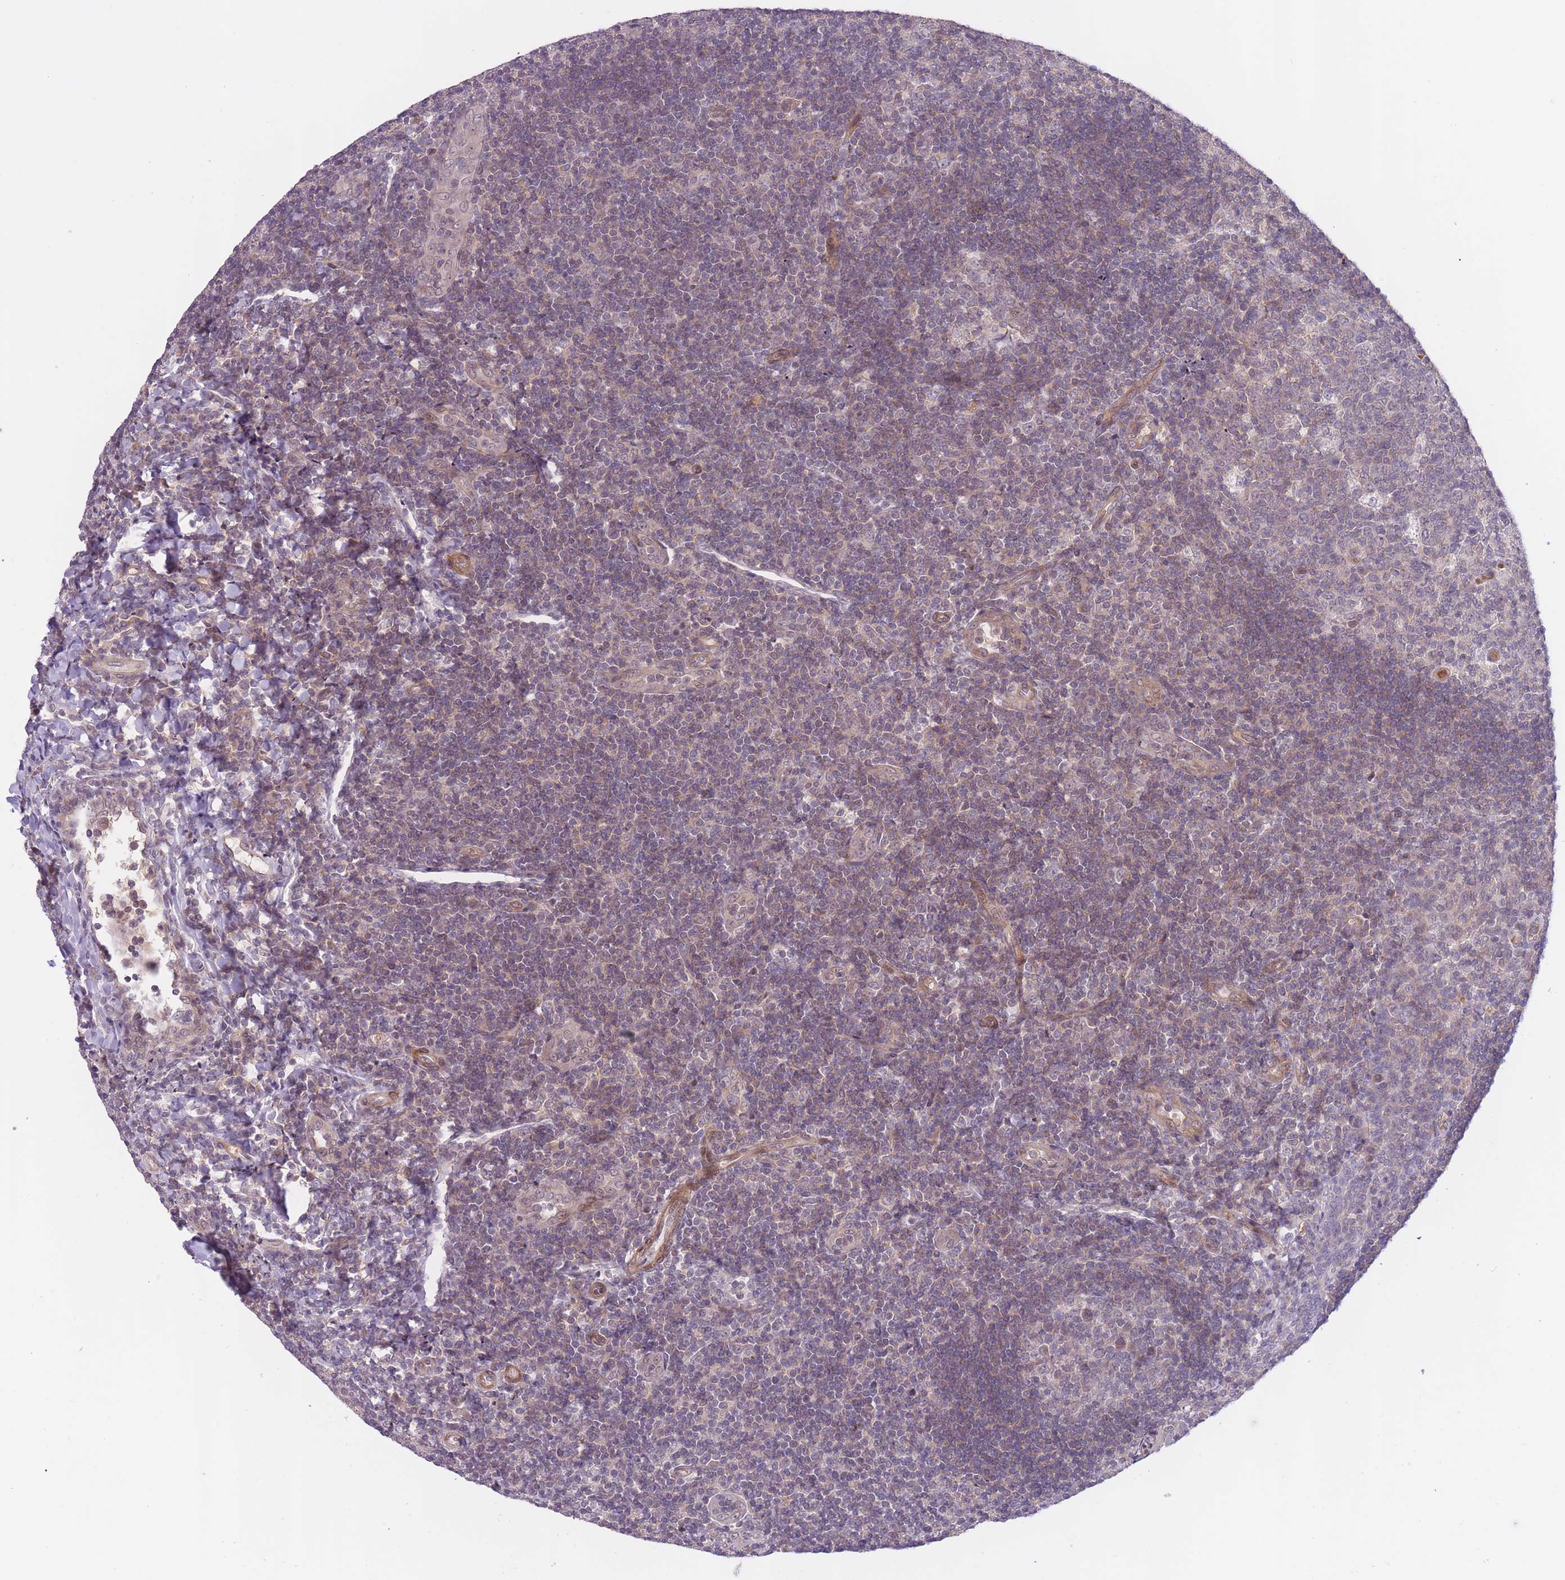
{"staining": {"intensity": "negative", "quantity": "none", "location": "none"}, "tissue": "tonsil", "cell_type": "Germinal center cells", "image_type": "normal", "snomed": [{"axis": "morphology", "description": "Normal tissue, NOS"}, {"axis": "topography", "description": "Tonsil"}], "caption": "IHC image of normal tonsil: human tonsil stained with DAB (3,3'-diaminobenzidine) displays no significant protein positivity in germinal center cells.", "gene": "FUT3", "patient": {"sex": "male", "age": 17}}